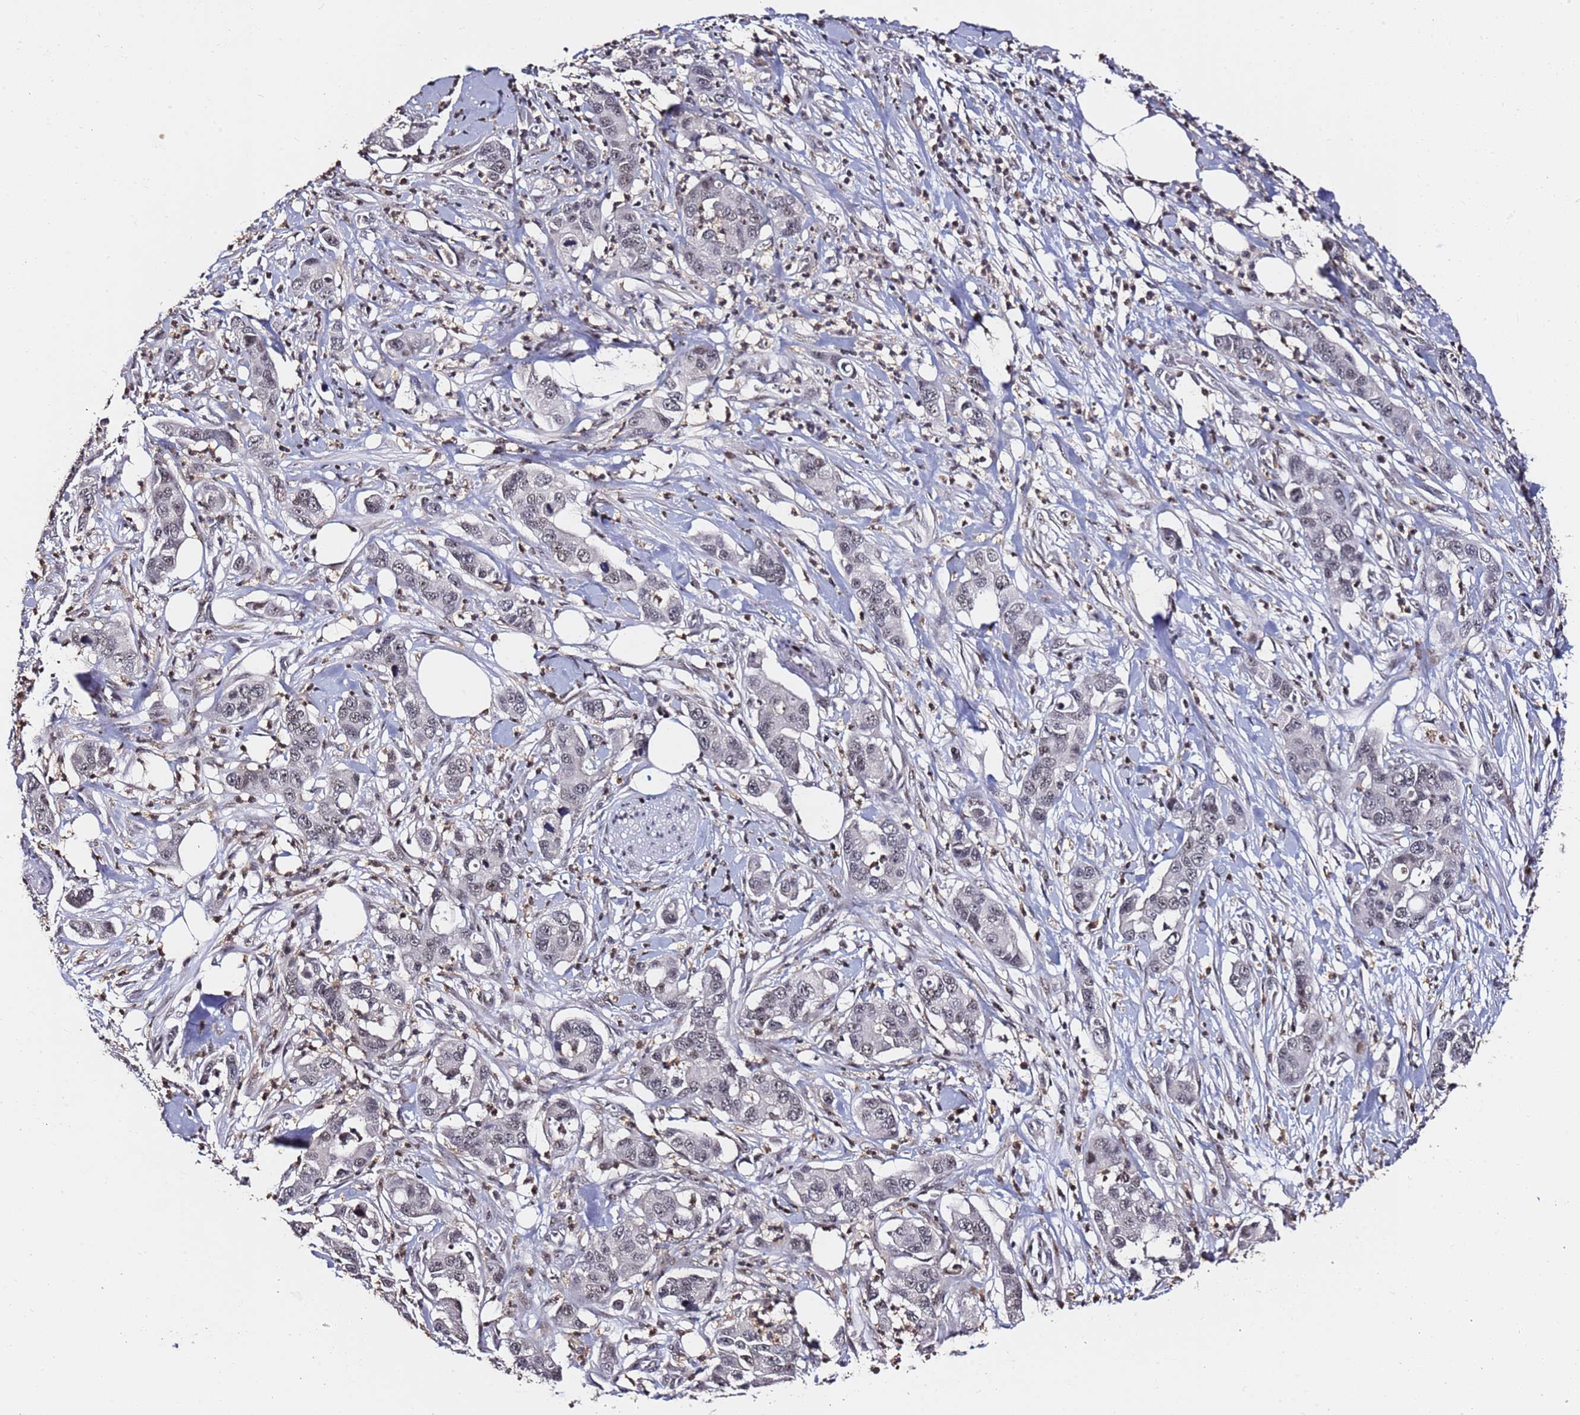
{"staining": {"intensity": "weak", "quantity": "<25%", "location": "nuclear"}, "tissue": "pancreatic cancer", "cell_type": "Tumor cells", "image_type": "cancer", "snomed": [{"axis": "morphology", "description": "Adenocarcinoma, NOS"}, {"axis": "topography", "description": "Pancreas"}], "caption": "High magnification brightfield microscopy of pancreatic cancer (adenocarcinoma) stained with DAB (brown) and counterstained with hematoxylin (blue): tumor cells show no significant staining.", "gene": "FCF1", "patient": {"sex": "male", "age": 73}}